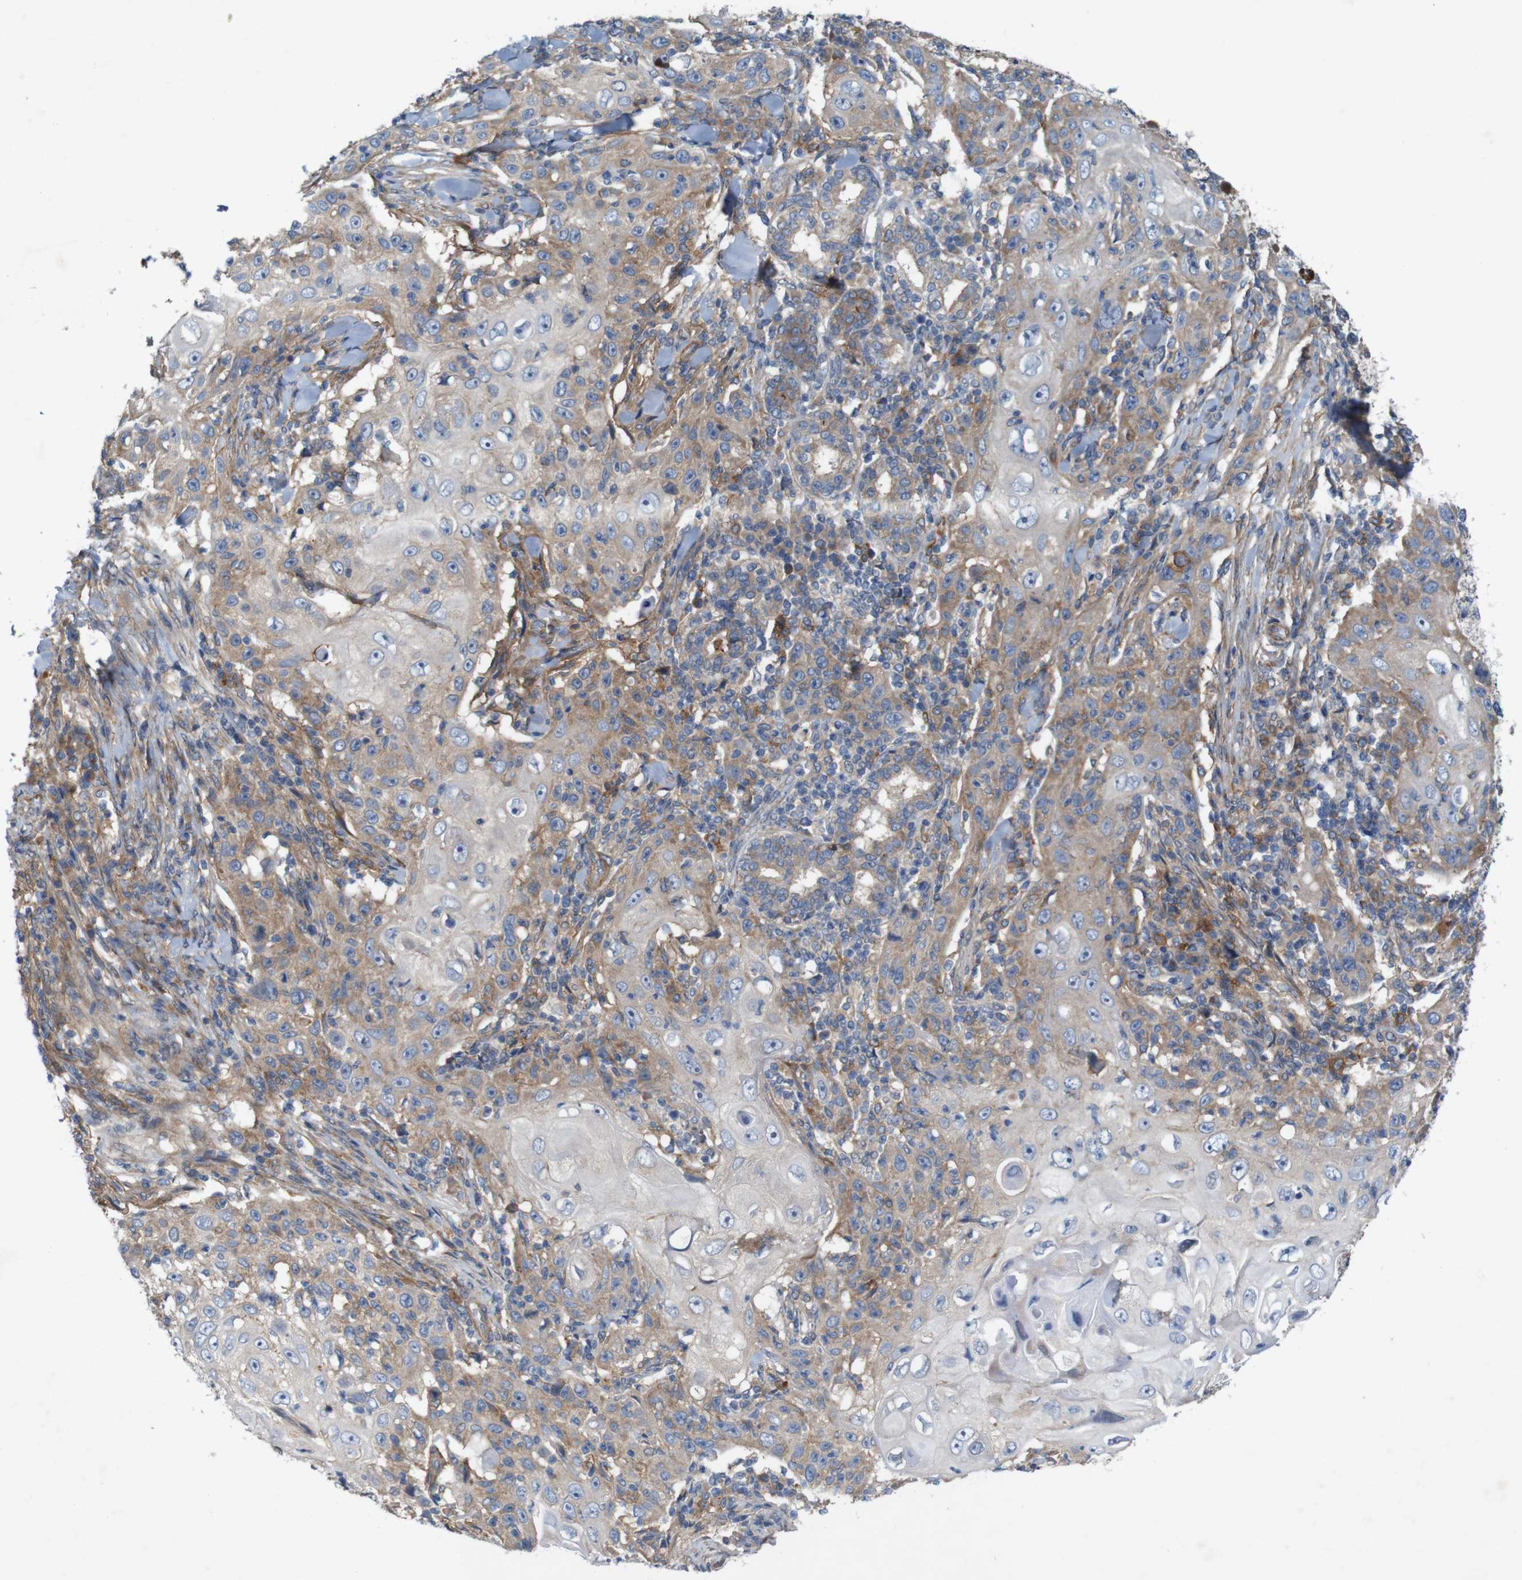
{"staining": {"intensity": "moderate", "quantity": "25%-75%", "location": "cytoplasmic/membranous"}, "tissue": "skin cancer", "cell_type": "Tumor cells", "image_type": "cancer", "snomed": [{"axis": "morphology", "description": "Squamous cell carcinoma, NOS"}, {"axis": "topography", "description": "Skin"}], "caption": "Skin cancer (squamous cell carcinoma) stained with immunohistochemistry demonstrates moderate cytoplasmic/membranous positivity in approximately 25%-75% of tumor cells. The protein of interest is stained brown, and the nuclei are stained in blue (DAB IHC with brightfield microscopy, high magnification).", "gene": "SIGLEC8", "patient": {"sex": "female", "age": 88}}